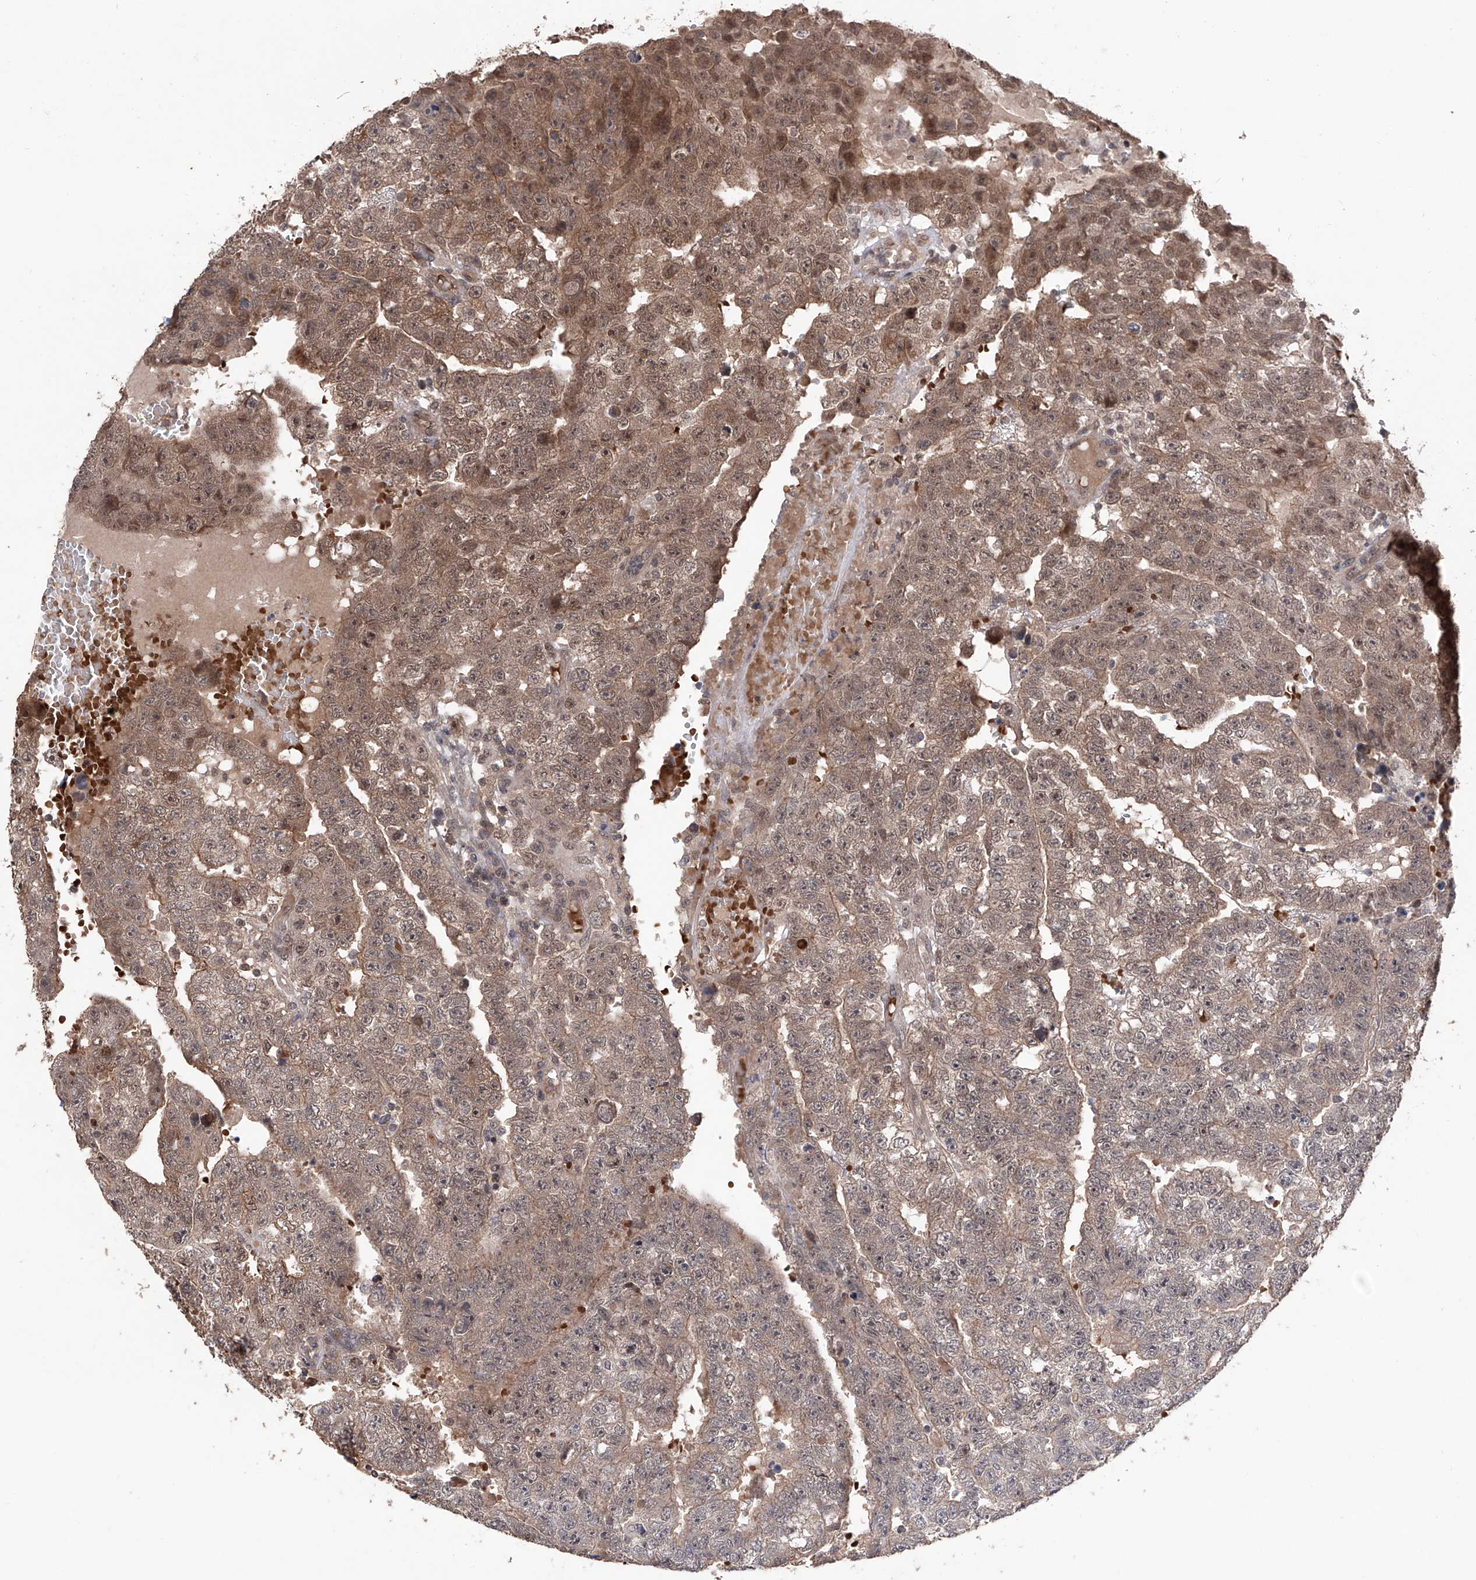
{"staining": {"intensity": "weak", "quantity": ">75%", "location": "cytoplasmic/membranous,nuclear"}, "tissue": "testis cancer", "cell_type": "Tumor cells", "image_type": "cancer", "snomed": [{"axis": "morphology", "description": "Carcinoma, Embryonal, NOS"}, {"axis": "topography", "description": "Testis"}], "caption": "Immunohistochemical staining of testis cancer exhibits low levels of weak cytoplasmic/membranous and nuclear expression in about >75% of tumor cells.", "gene": "LYSMD4", "patient": {"sex": "male", "age": 25}}